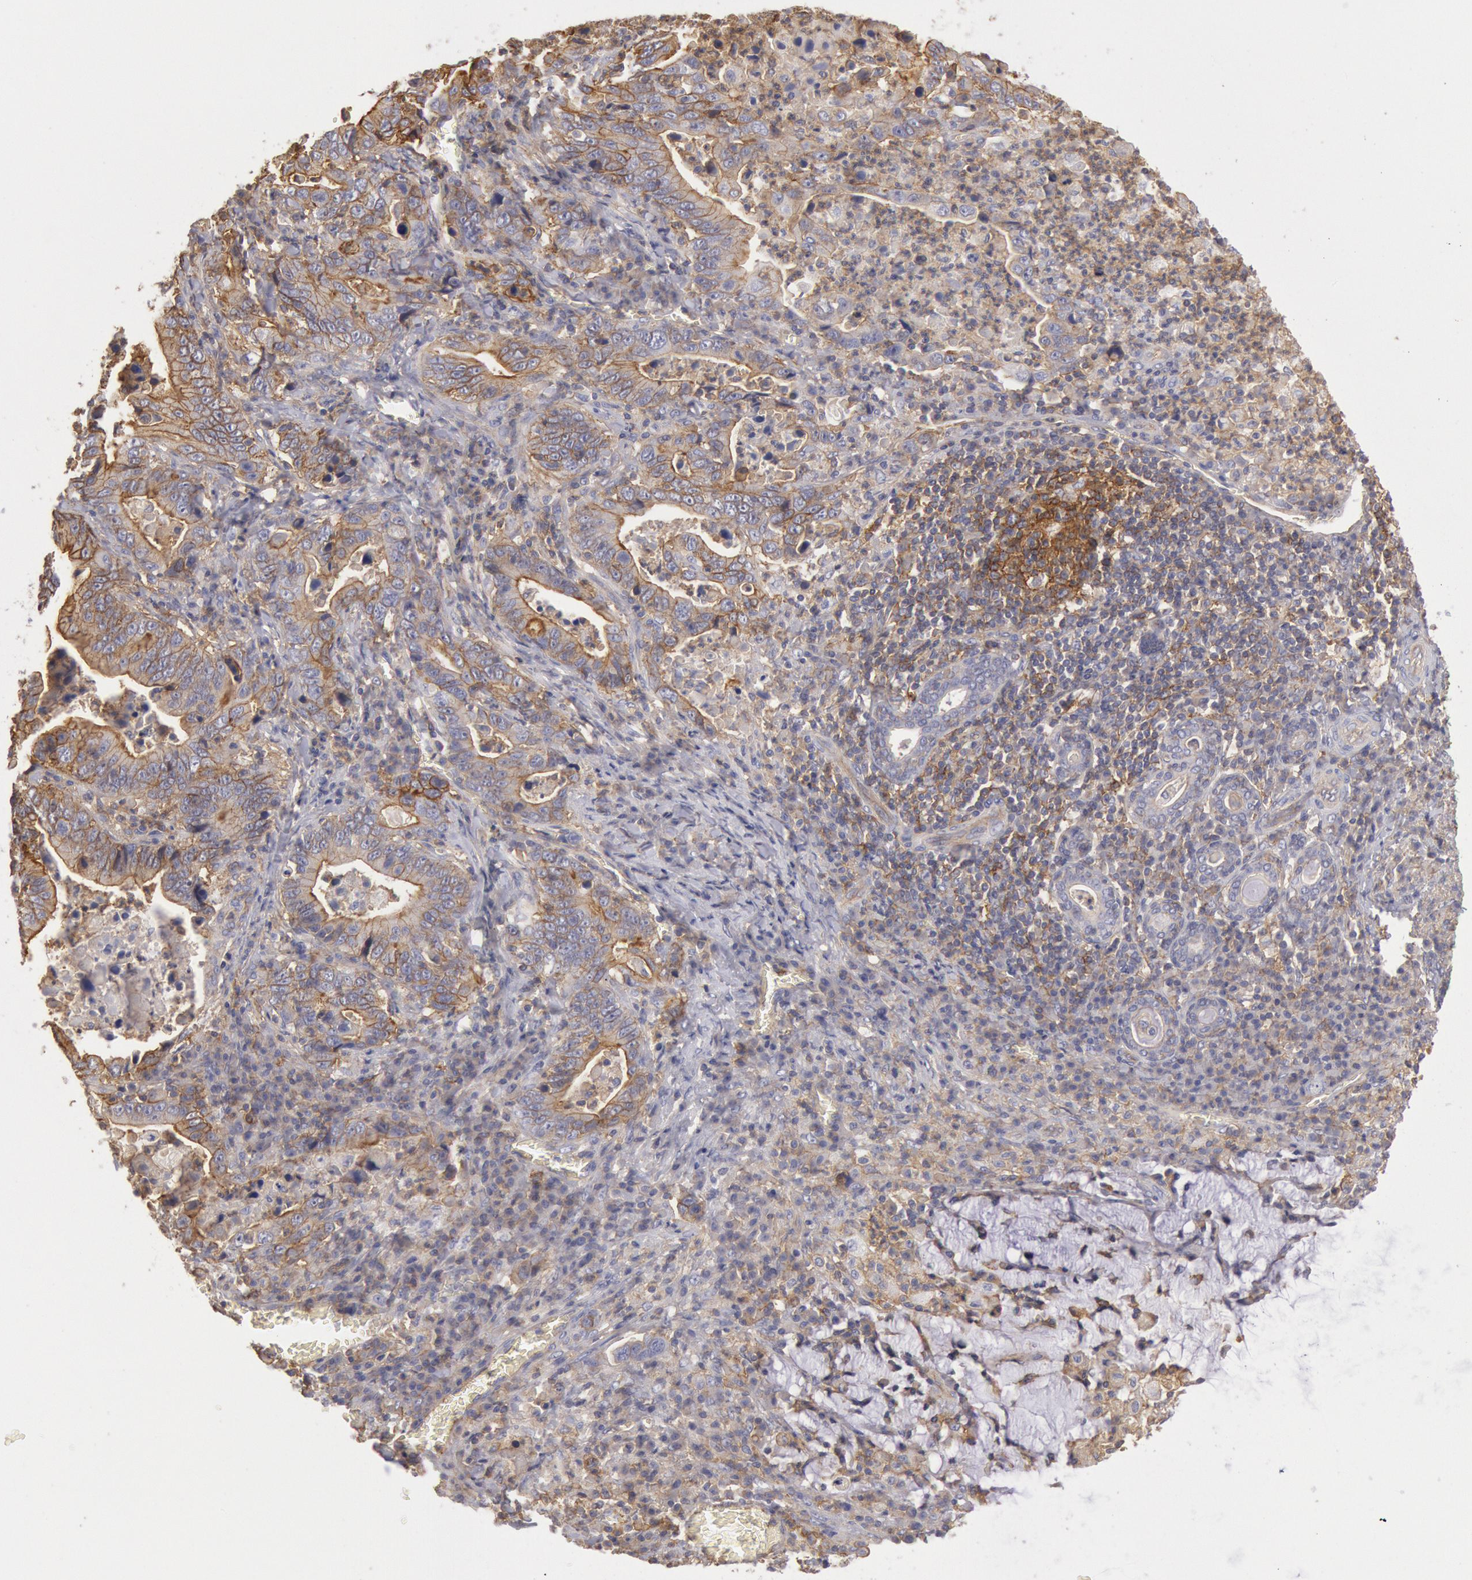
{"staining": {"intensity": "moderate", "quantity": ">75%", "location": "cytoplasmic/membranous"}, "tissue": "stomach cancer", "cell_type": "Tumor cells", "image_type": "cancer", "snomed": [{"axis": "morphology", "description": "Adenocarcinoma, NOS"}, {"axis": "topography", "description": "Stomach, upper"}], "caption": "About >75% of tumor cells in stomach cancer (adenocarcinoma) demonstrate moderate cytoplasmic/membranous protein positivity as visualized by brown immunohistochemical staining.", "gene": "SNAP23", "patient": {"sex": "male", "age": 63}}